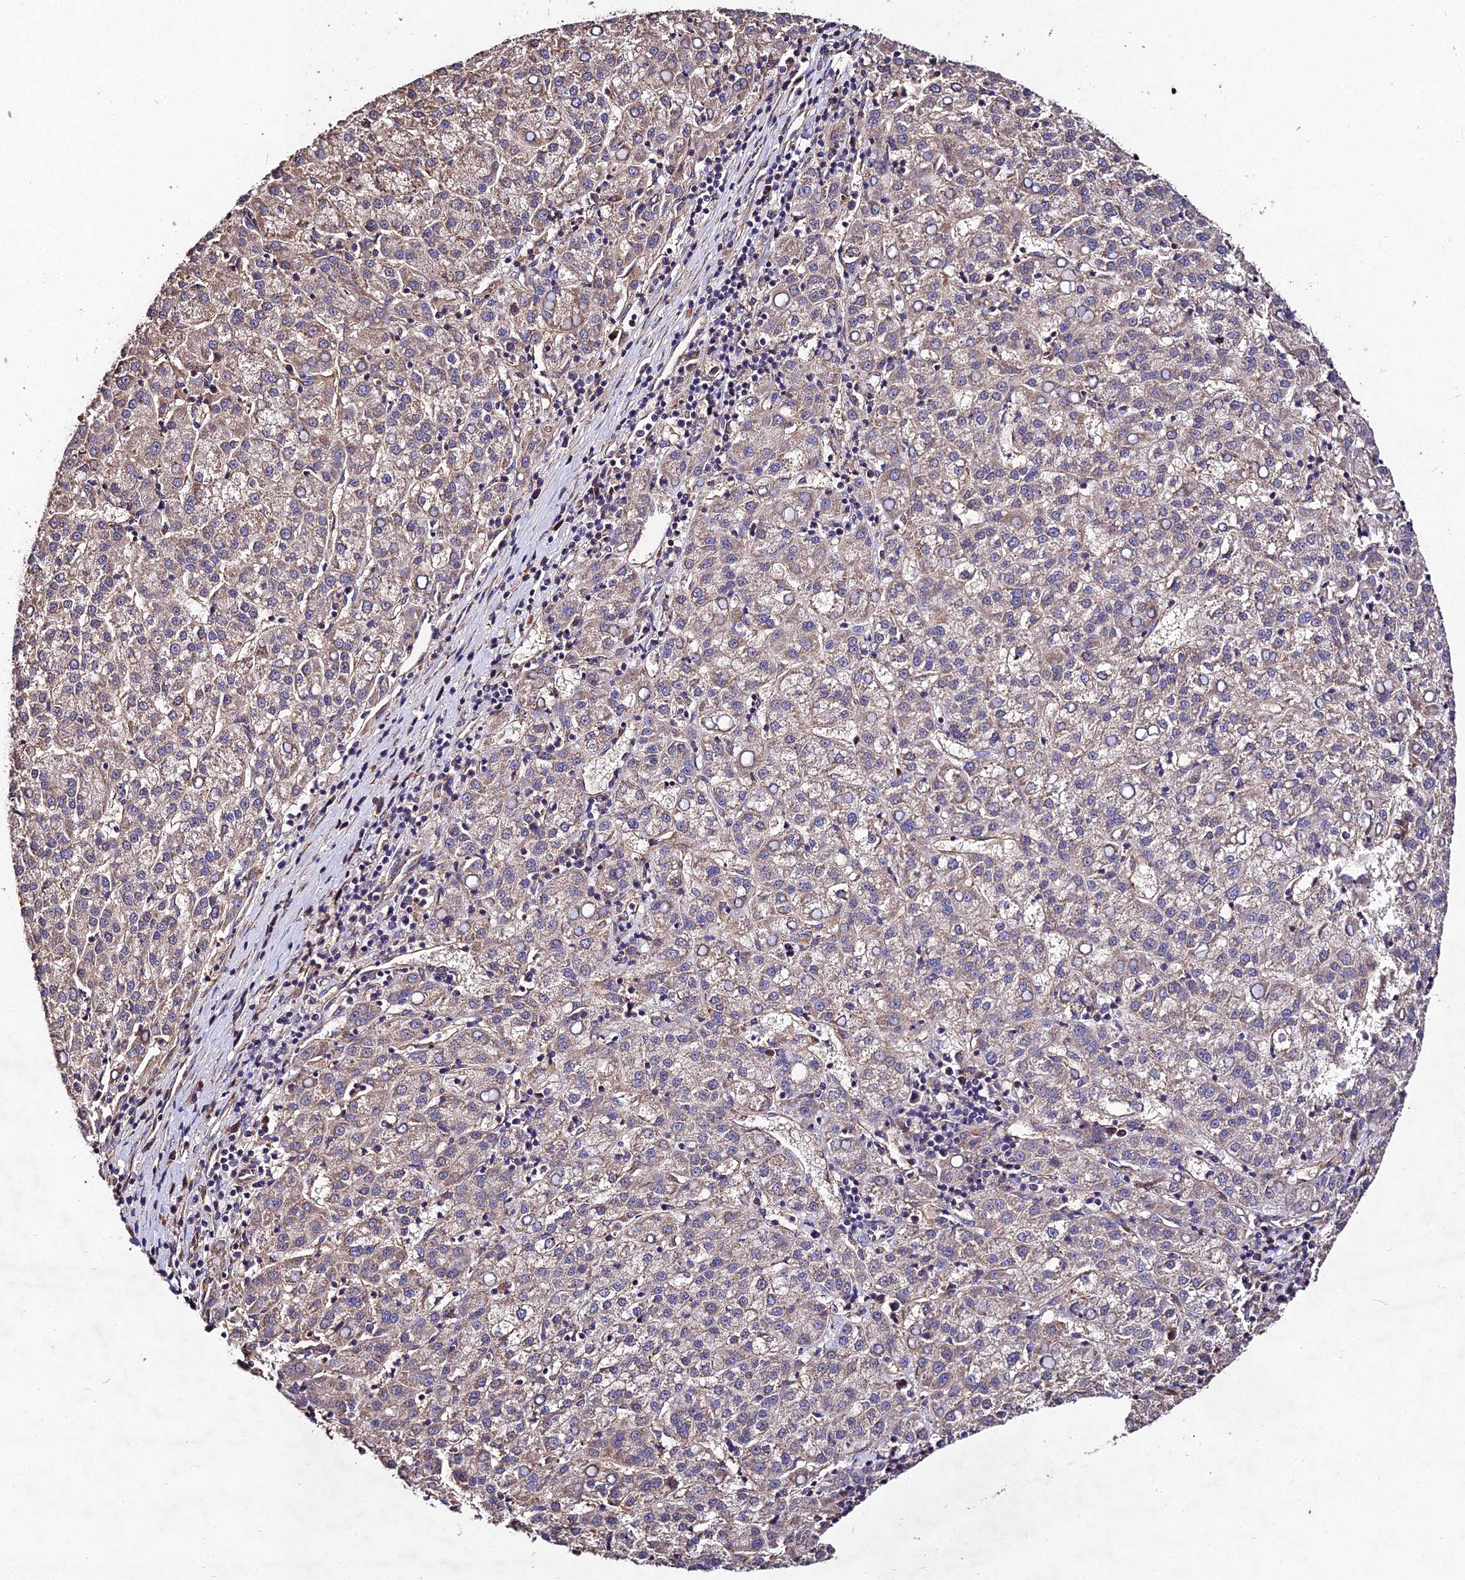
{"staining": {"intensity": "weak", "quantity": "25%-75%", "location": "cytoplasmic/membranous"}, "tissue": "liver cancer", "cell_type": "Tumor cells", "image_type": "cancer", "snomed": [{"axis": "morphology", "description": "Carcinoma, Hepatocellular, NOS"}, {"axis": "topography", "description": "Liver"}], "caption": "Liver hepatocellular carcinoma stained with immunohistochemistry (IHC) demonstrates weak cytoplasmic/membranous staining in approximately 25%-75% of tumor cells.", "gene": "AP3M2", "patient": {"sex": "female", "age": 58}}